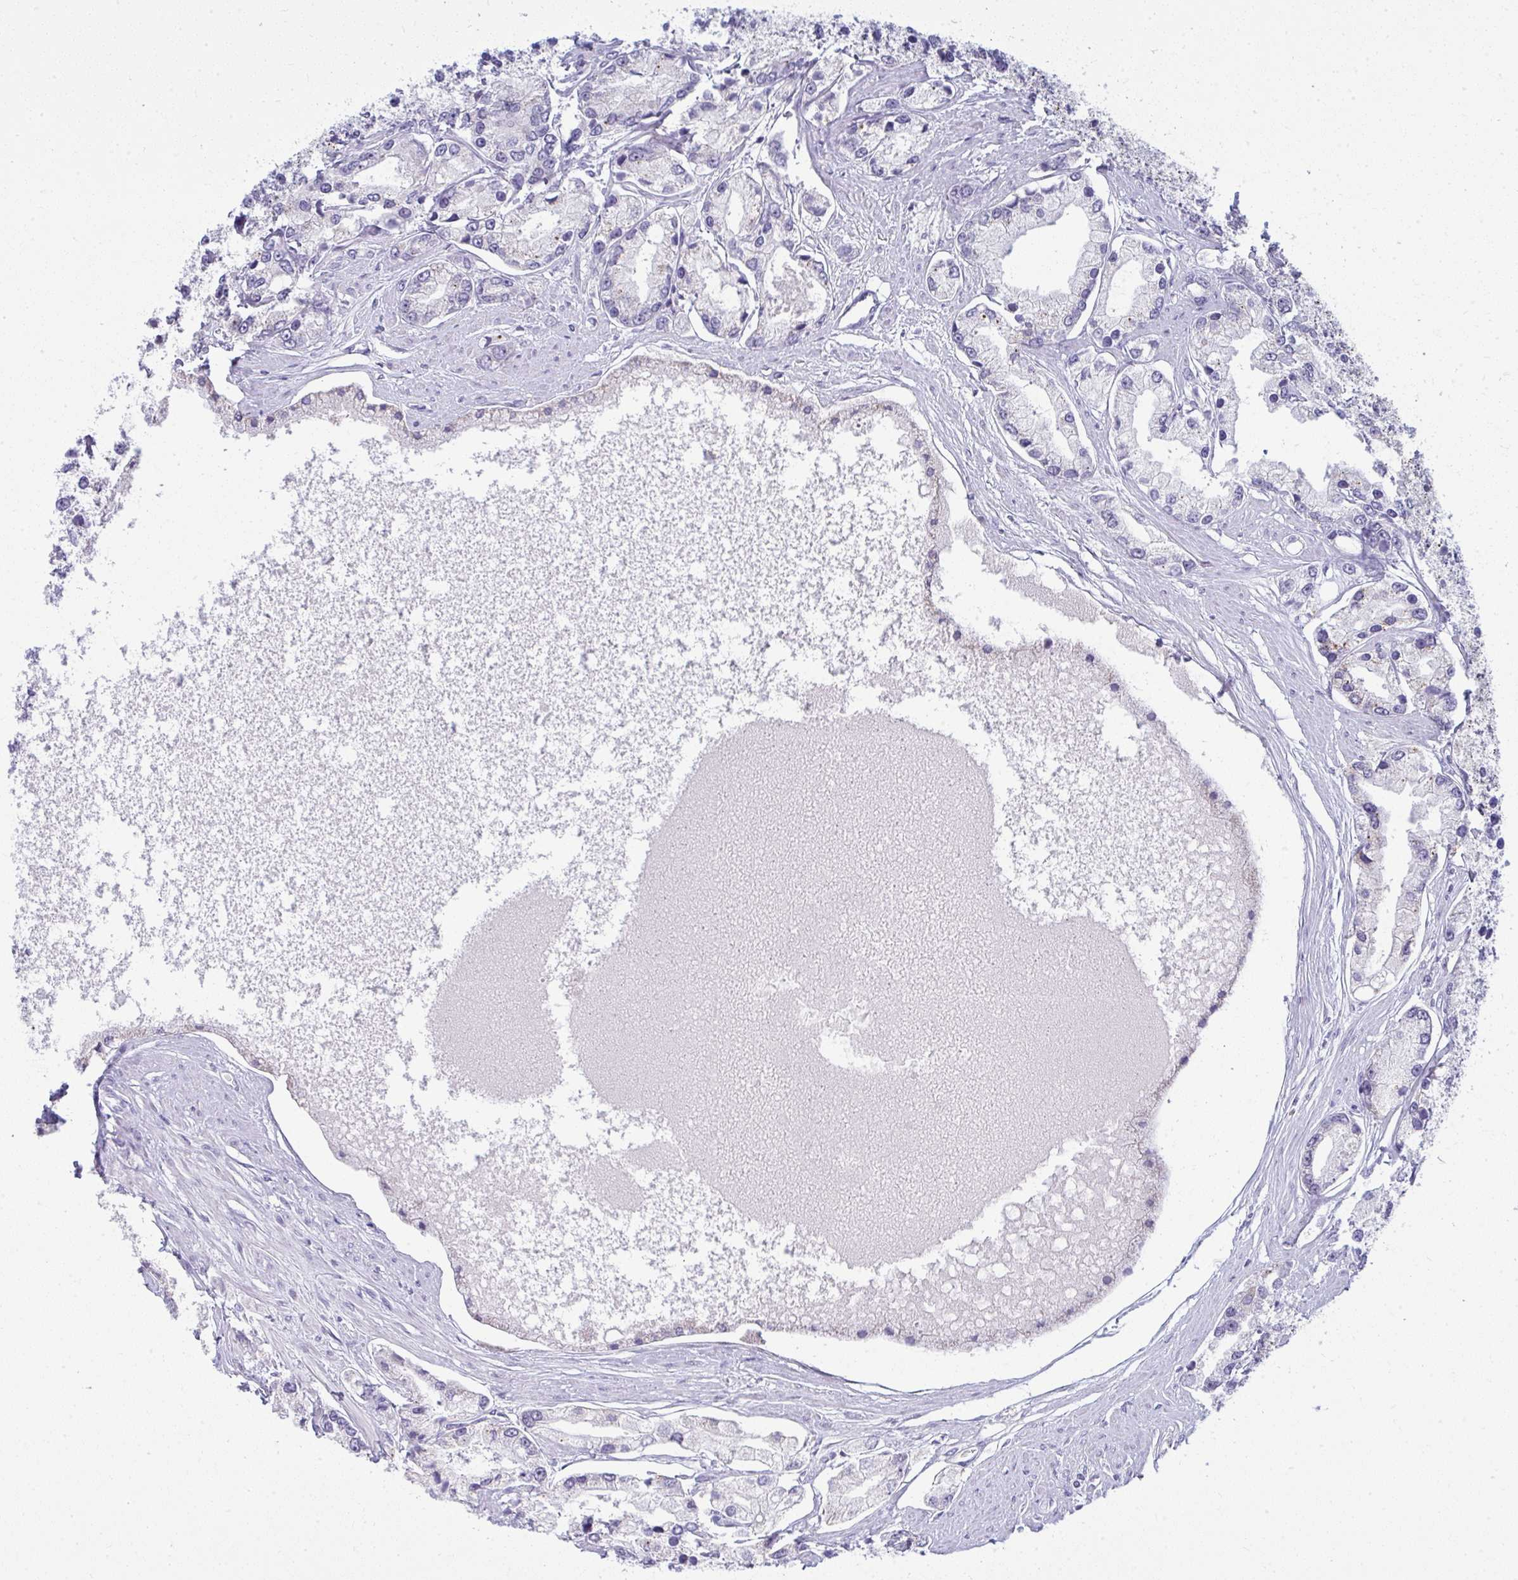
{"staining": {"intensity": "moderate", "quantity": "25%-75%", "location": "cytoplasmic/membranous"}, "tissue": "prostate cancer", "cell_type": "Tumor cells", "image_type": "cancer", "snomed": [{"axis": "morphology", "description": "Adenocarcinoma, High grade"}, {"axis": "topography", "description": "Prostate"}], "caption": "IHC micrograph of neoplastic tissue: prostate cancer stained using immunohistochemistry displays medium levels of moderate protein expression localized specifically in the cytoplasmic/membranous of tumor cells, appearing as a cytoplasmic/membranous brown color.", "gene": "QDPR", "patient": {"sex": "male", "age": 66}}